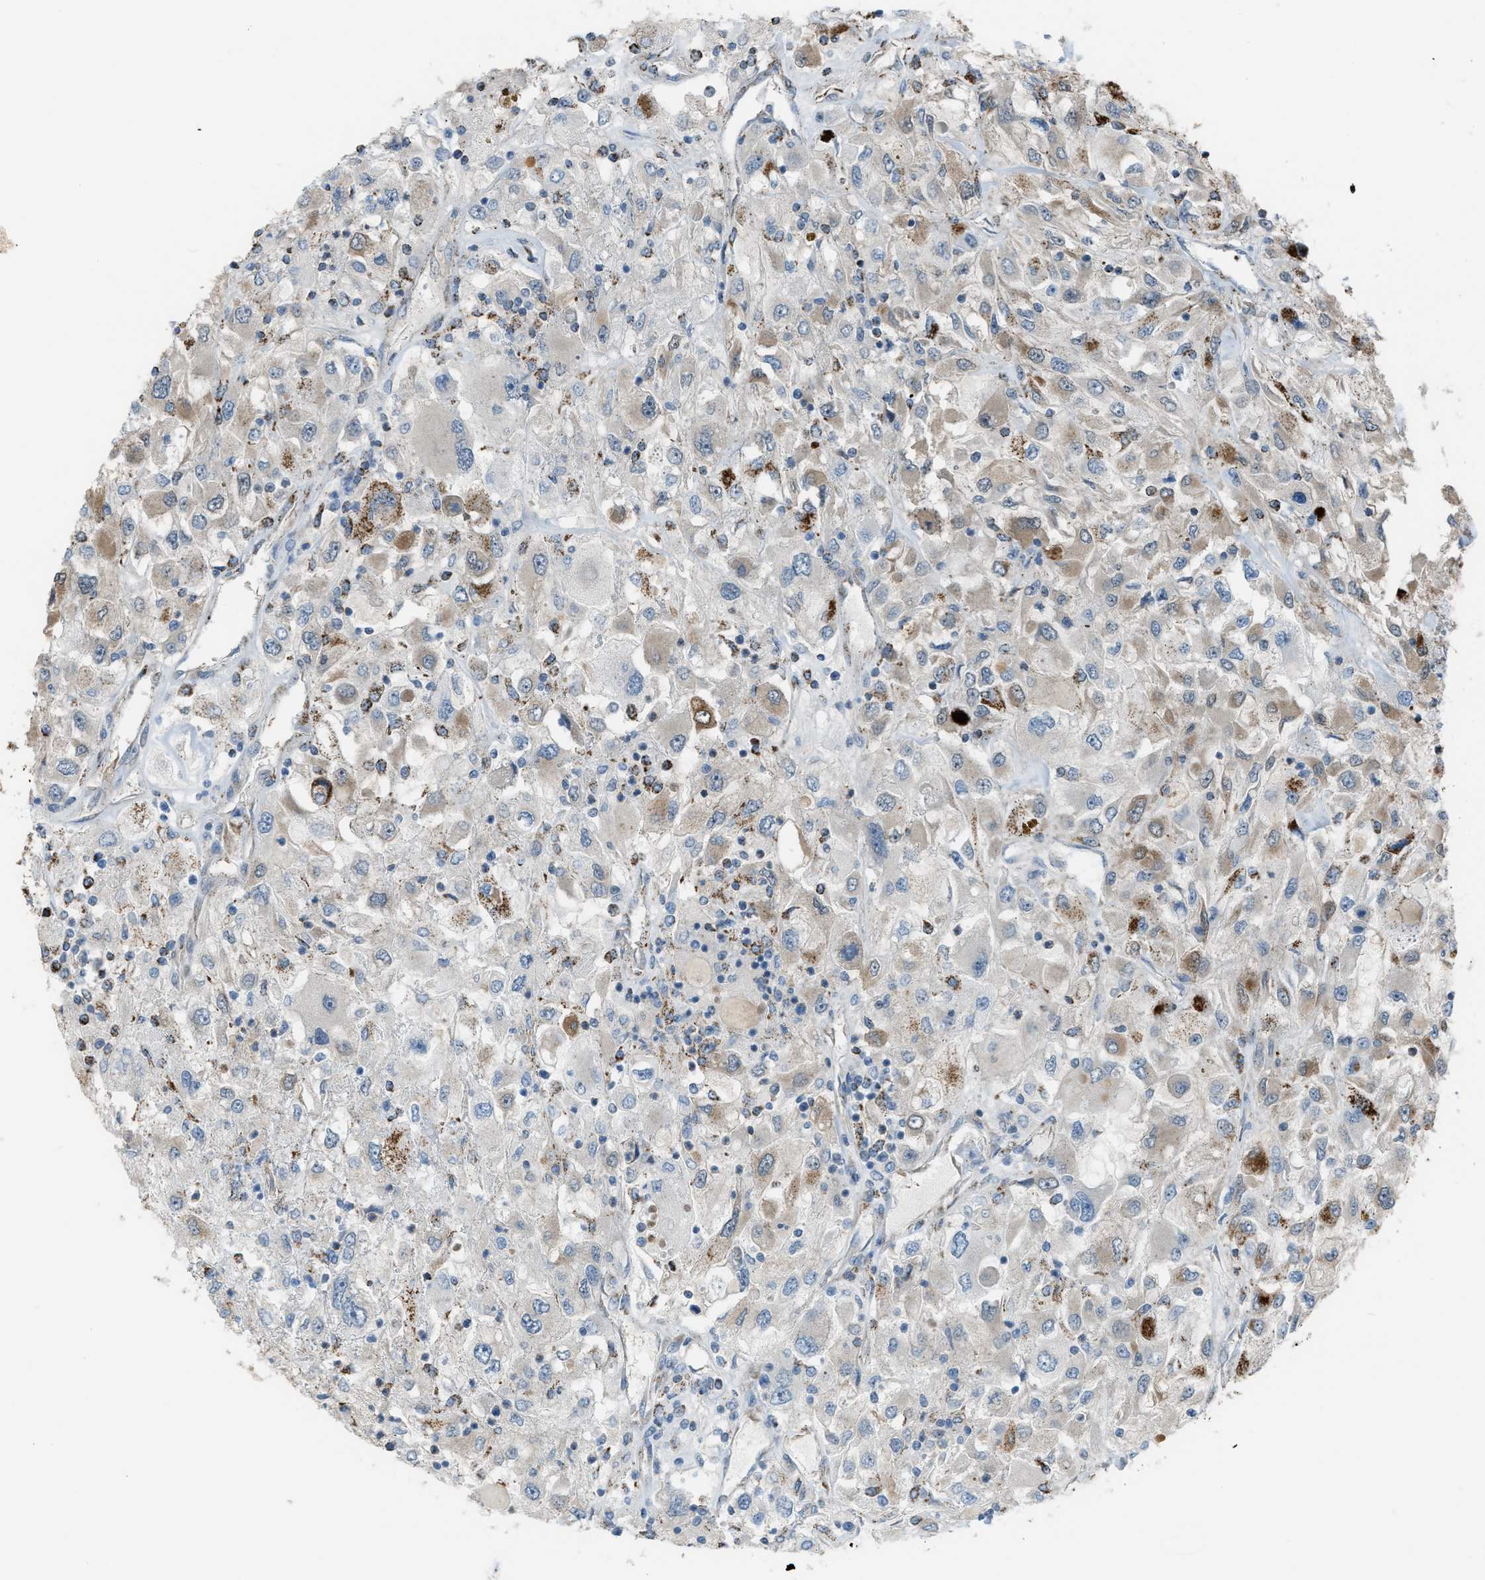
{"staining": {"intensity": "moderate", "quantity": "25%-75%", "location": "cytoplasmic/membranous"}, "tissue": "renal cancer", "cell_type": "Tumor cells", "image_type": "cancer", "snomed": [{"axis": "morphology", "description": "Adenocarcinoma, NOS"}, {"axis": "topography", "description": "Kidney"}], "caption": "IHC histopathology image of renal cancer stained for a protein (brown), which reveals medium levels of moderate cytoplasmic/membranous staining in approximately 25%-75% of tumor cells.", "gene": "MDH2", "patient": {"sex": "female", "age": 52}}